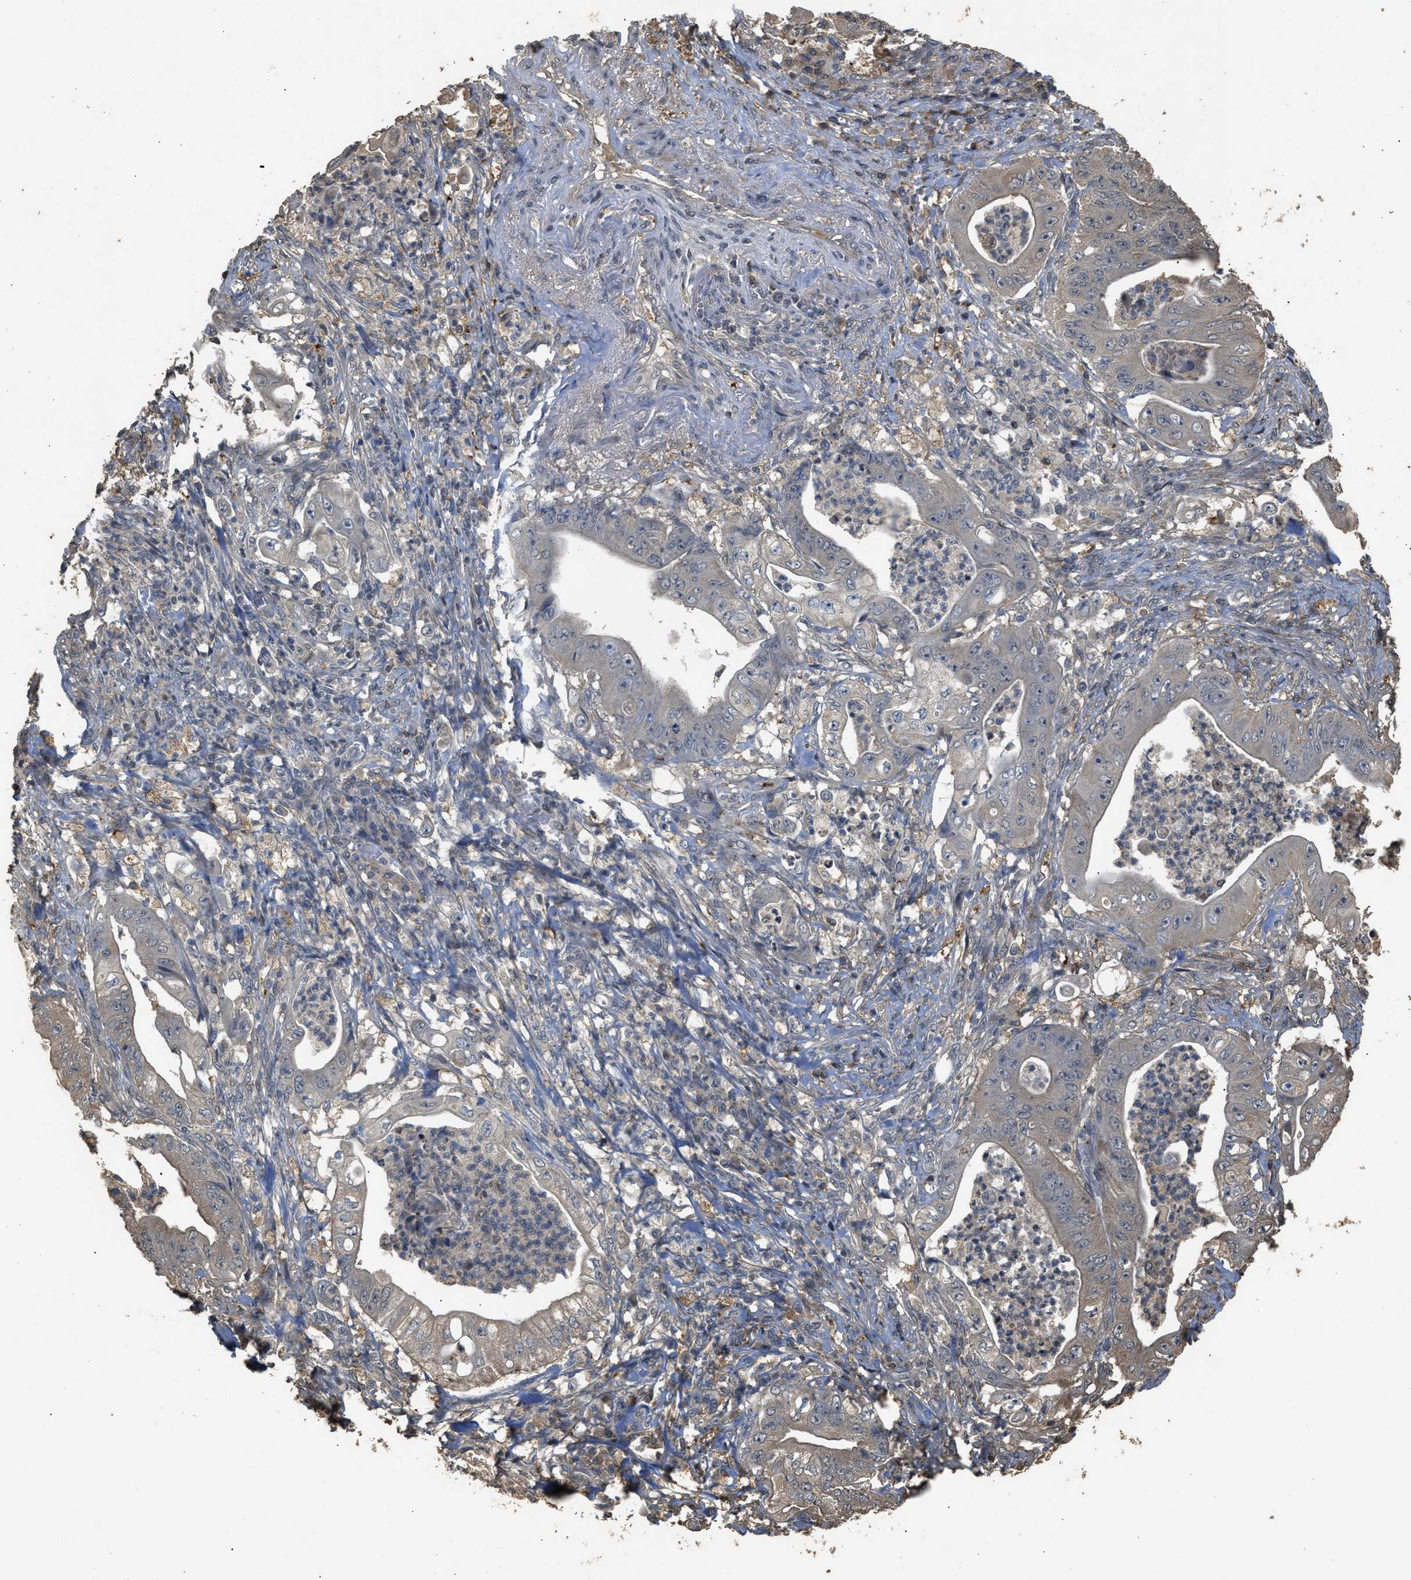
{"staining": {"intensity": "negative", "quantity": "none", "location": "none"}, "tissue": "stomach cancer", "cell_type": "Tumor cells", "image_type": "cancer", "snomed": [{"axis": "morphology", "description": "Adenocarcinoma, NOS"}, {"axis": "topography", "description": "Stomach"}], "caption": "IHC histopathology image of human adenocarcinoma (stomach) stained for a protein (brown), which shows no staining in tumor cells.", "gene": "ARHGDIA", "patient": {"sex": "female", "age": 73}}